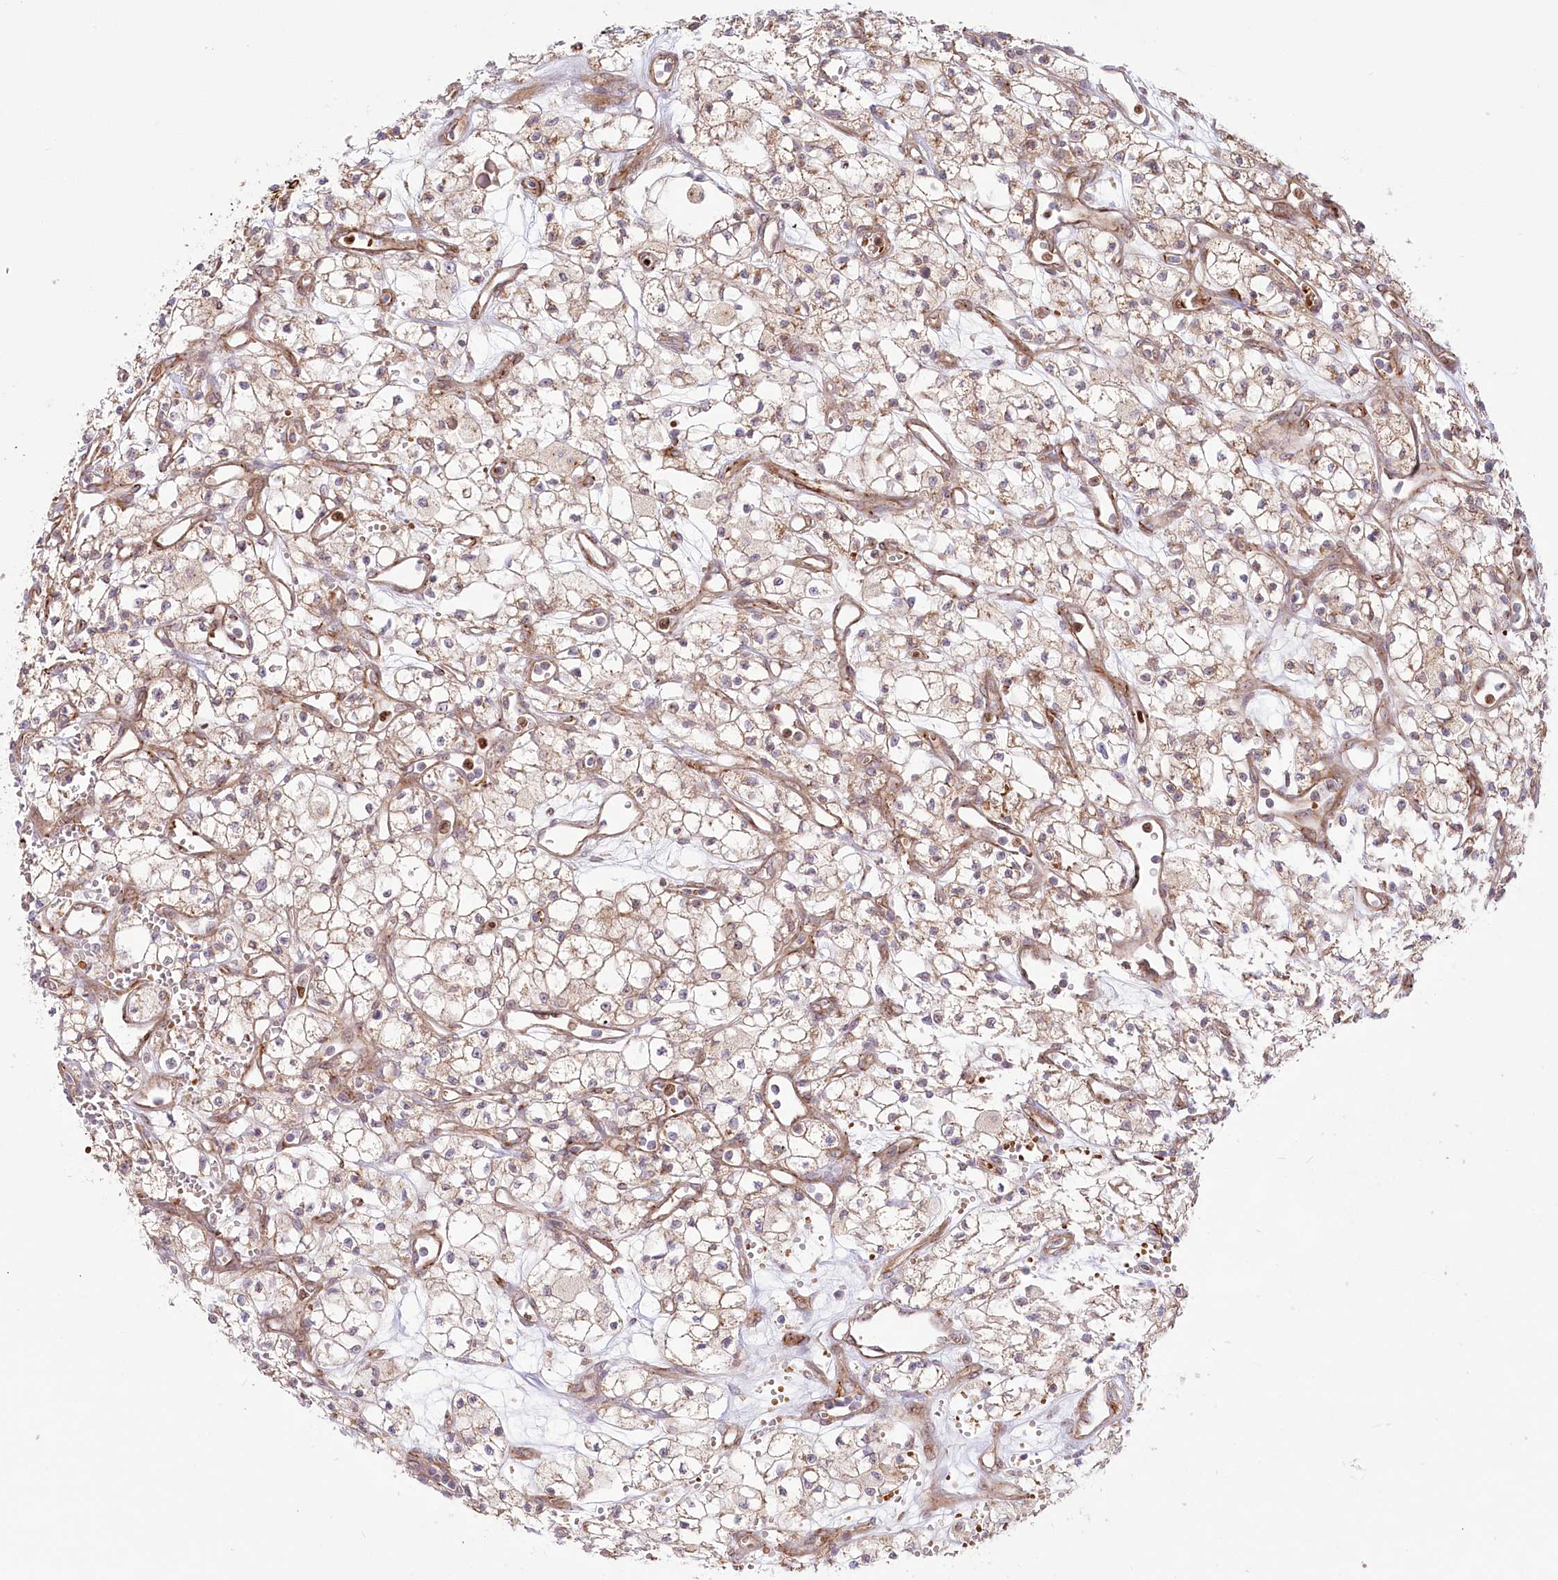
{"staining": {"intensity": "weak", "quantity": ">75%", "location": "cytoplasmic/membranous"}, "tissue": "renal cancer", "cell_type": "Tumor cells", "image_type": "cancer", "snomed": [{"axis": "morphology", "description": "Adenocarcinoma, NOS"}, {"axis": "topography", "description": "Kidney"}], "caption": "Protein staining displays weak cytoplasmic/membranous expression in approximately >75% of tumor cells in renal cancer (adenocarcinoma). Immunohistochemistry (ihc) stains the protein of interest in brown and the nuclei are stained blue.", "gene": "COMMD3", "patient": {"sex": "male", "age": 59}}